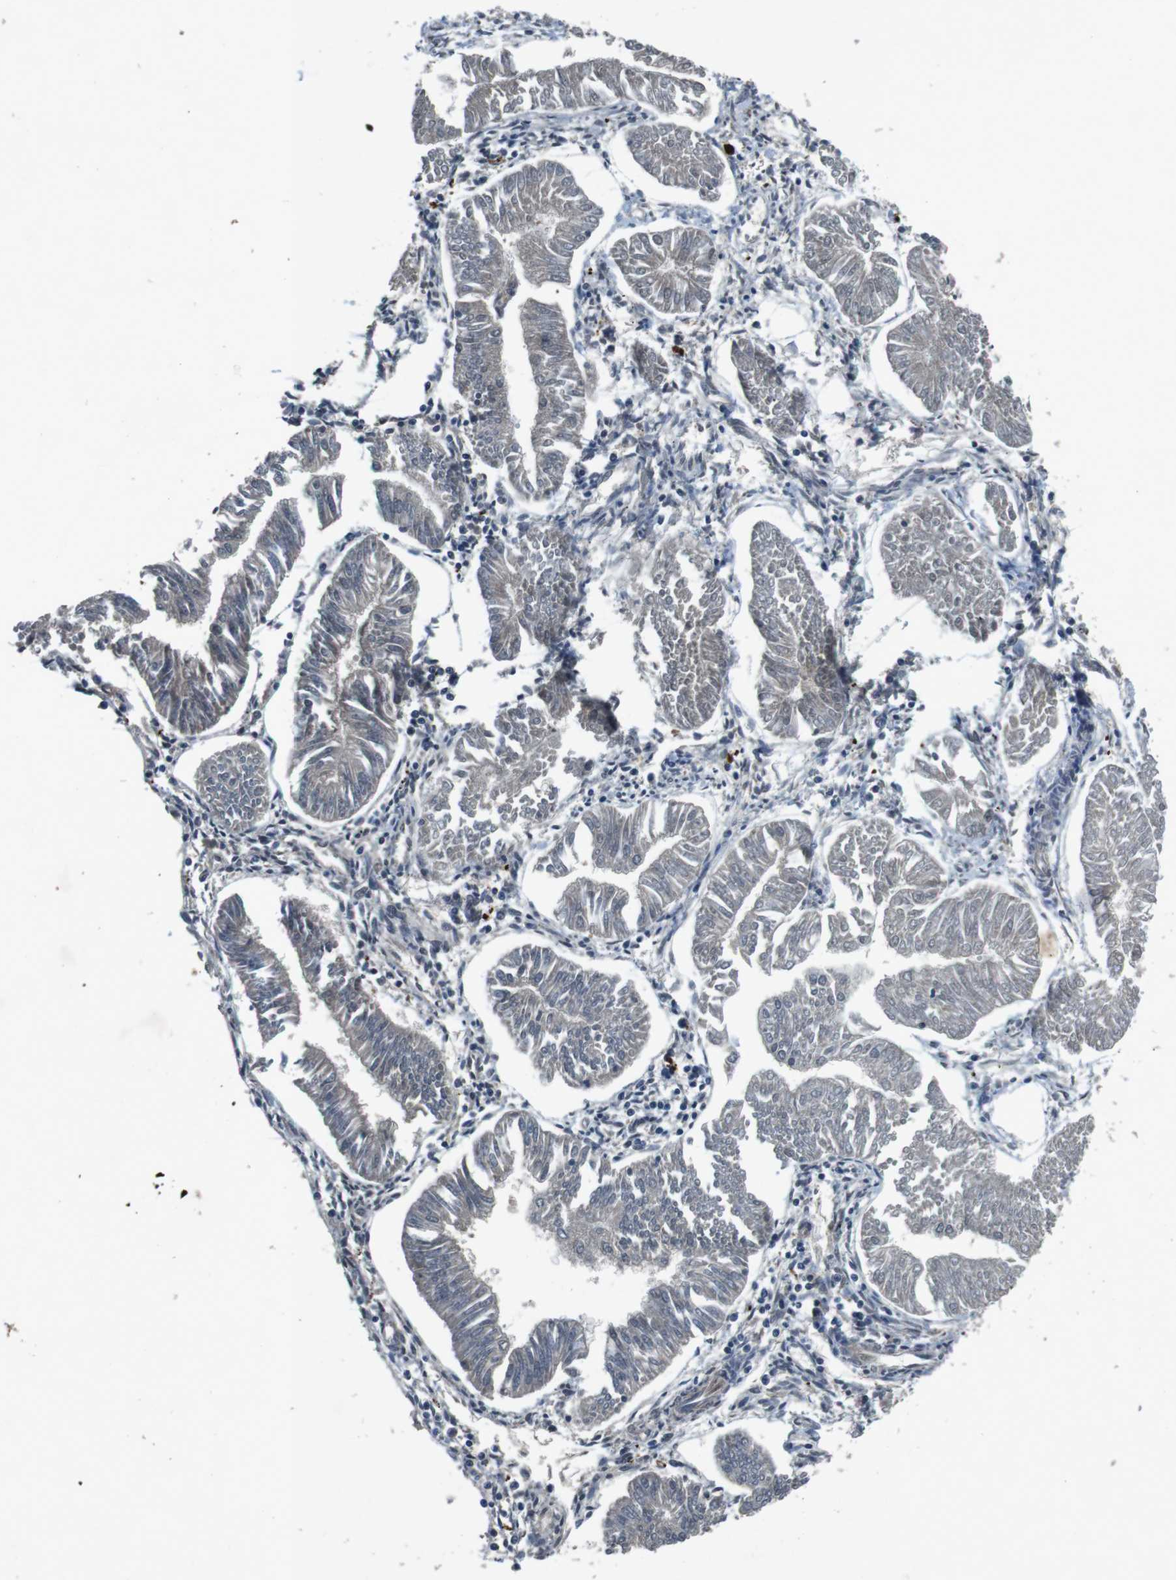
{"staining": {"intensity": "negative", "quantity": "none", "location": "none"}, "tissue": "endometrial cancer", "cell_type": "Tumor cells", "image_type": "cancer", "snomed": [{"axis": "morphology", "description": "Adenocarcinoma, NOS"}, {"axis": "topography", "description": "Endometrium"}], "caption": "There is no significant positivity in tumor cells of endometrial cancer (adenocarcinoma).", "gene": "USP7", "patient": {"sex": "female", "age": 53}}